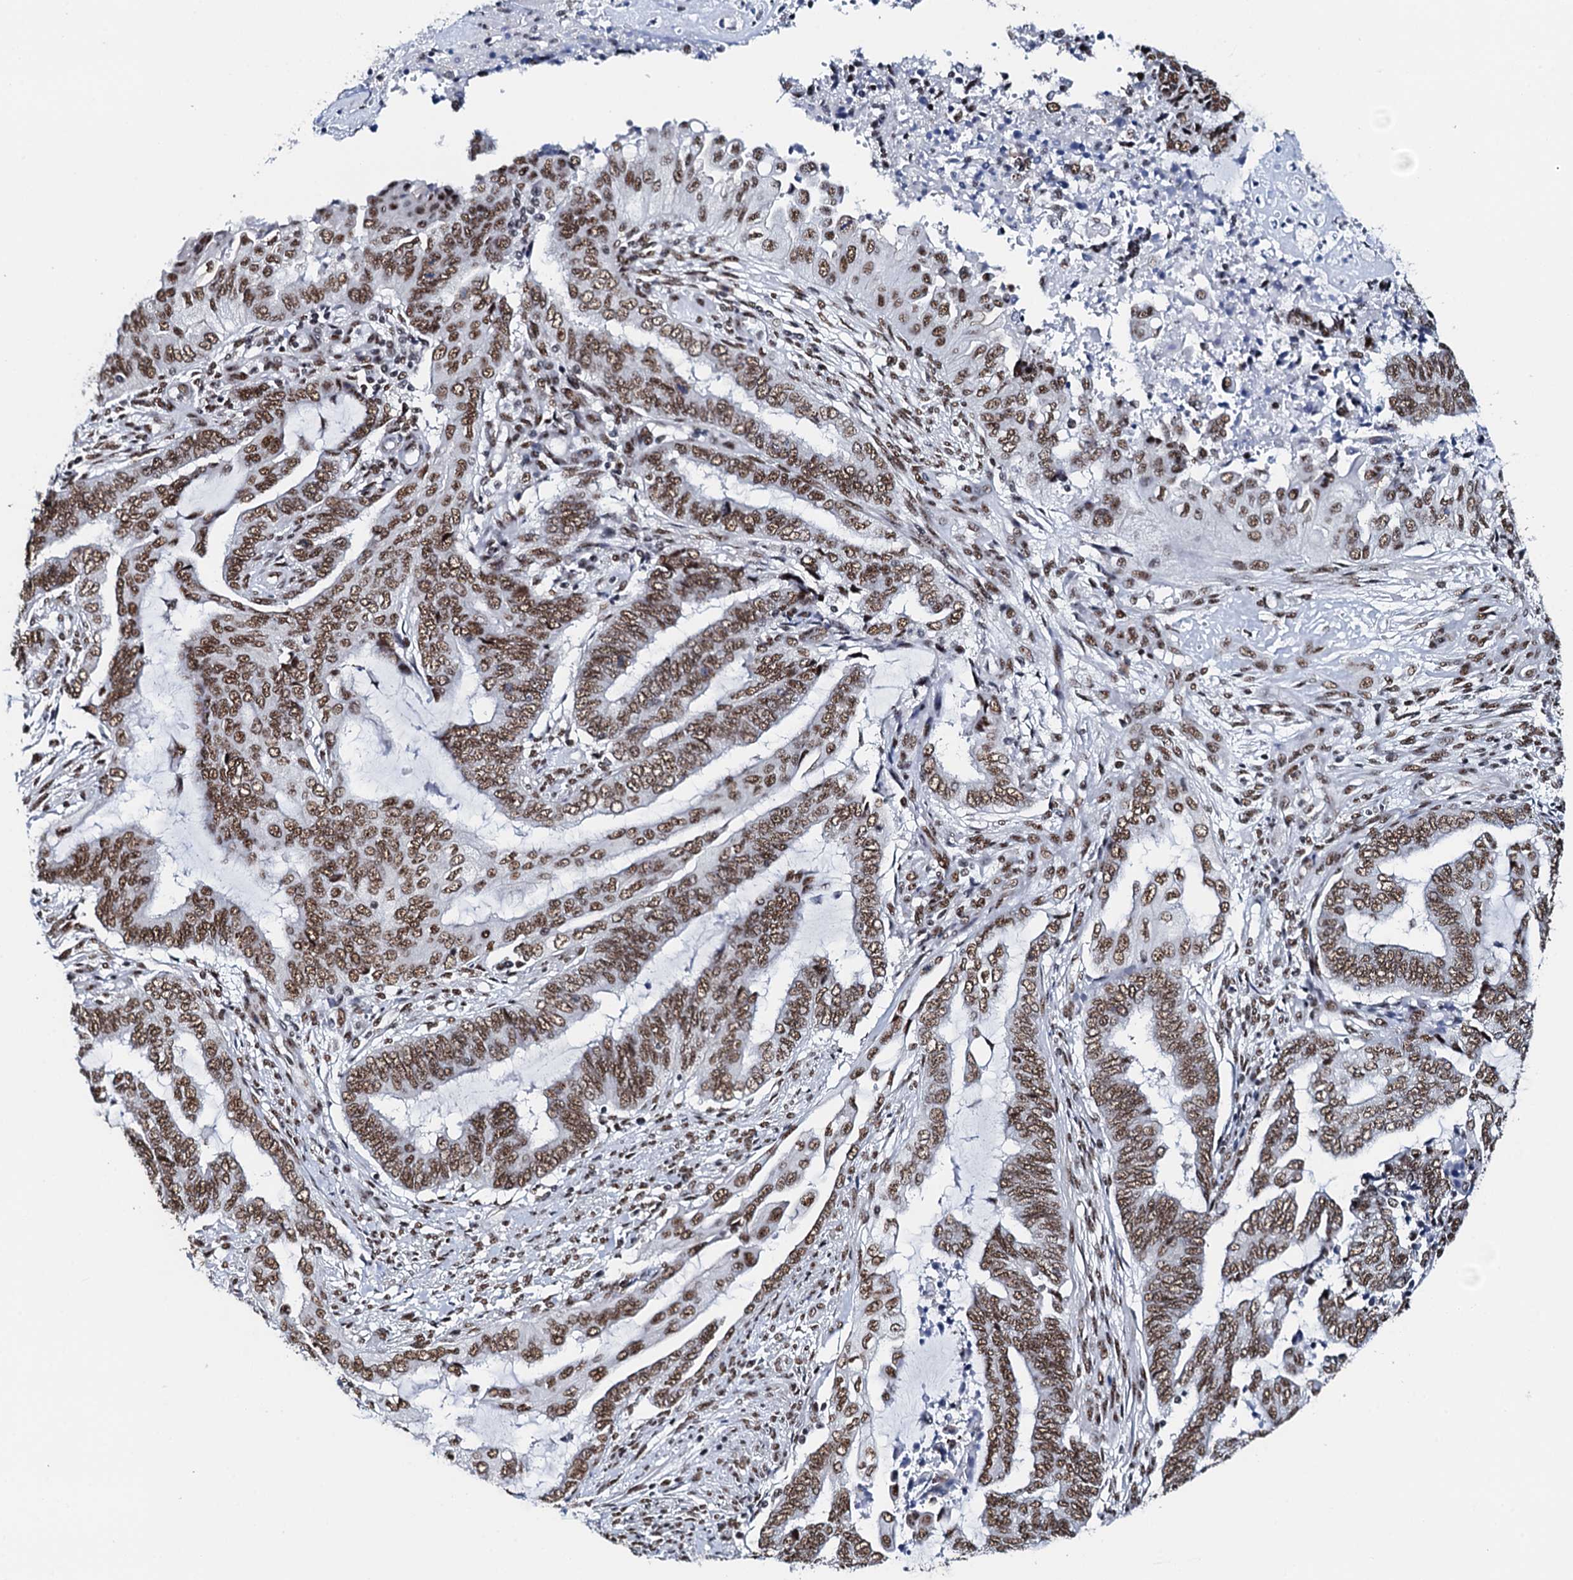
{"staining": {"intensity": "moderate", "quantity": ">75%", "location": "nuclear"}, "tissue": "endometrial cancer", "cell_type": "Tumor cells", "image_type": "cancer", "snomed": [{"axis": "morphology", "description": "Adenocarcinoma, NOS"}, {"axis": "topography", "description": "Uterus"}, {"axis": "topography", "description": "Endometrium"}], "caption": "Immunohistochemical staining of human adenocarcinoma (endometrial) demonstrates medium levels of moderate nuclear protein expression in about >75% of tumor cells.", "gene": "NKAPD1", "patient": {"sex": "female", "age": 70}}